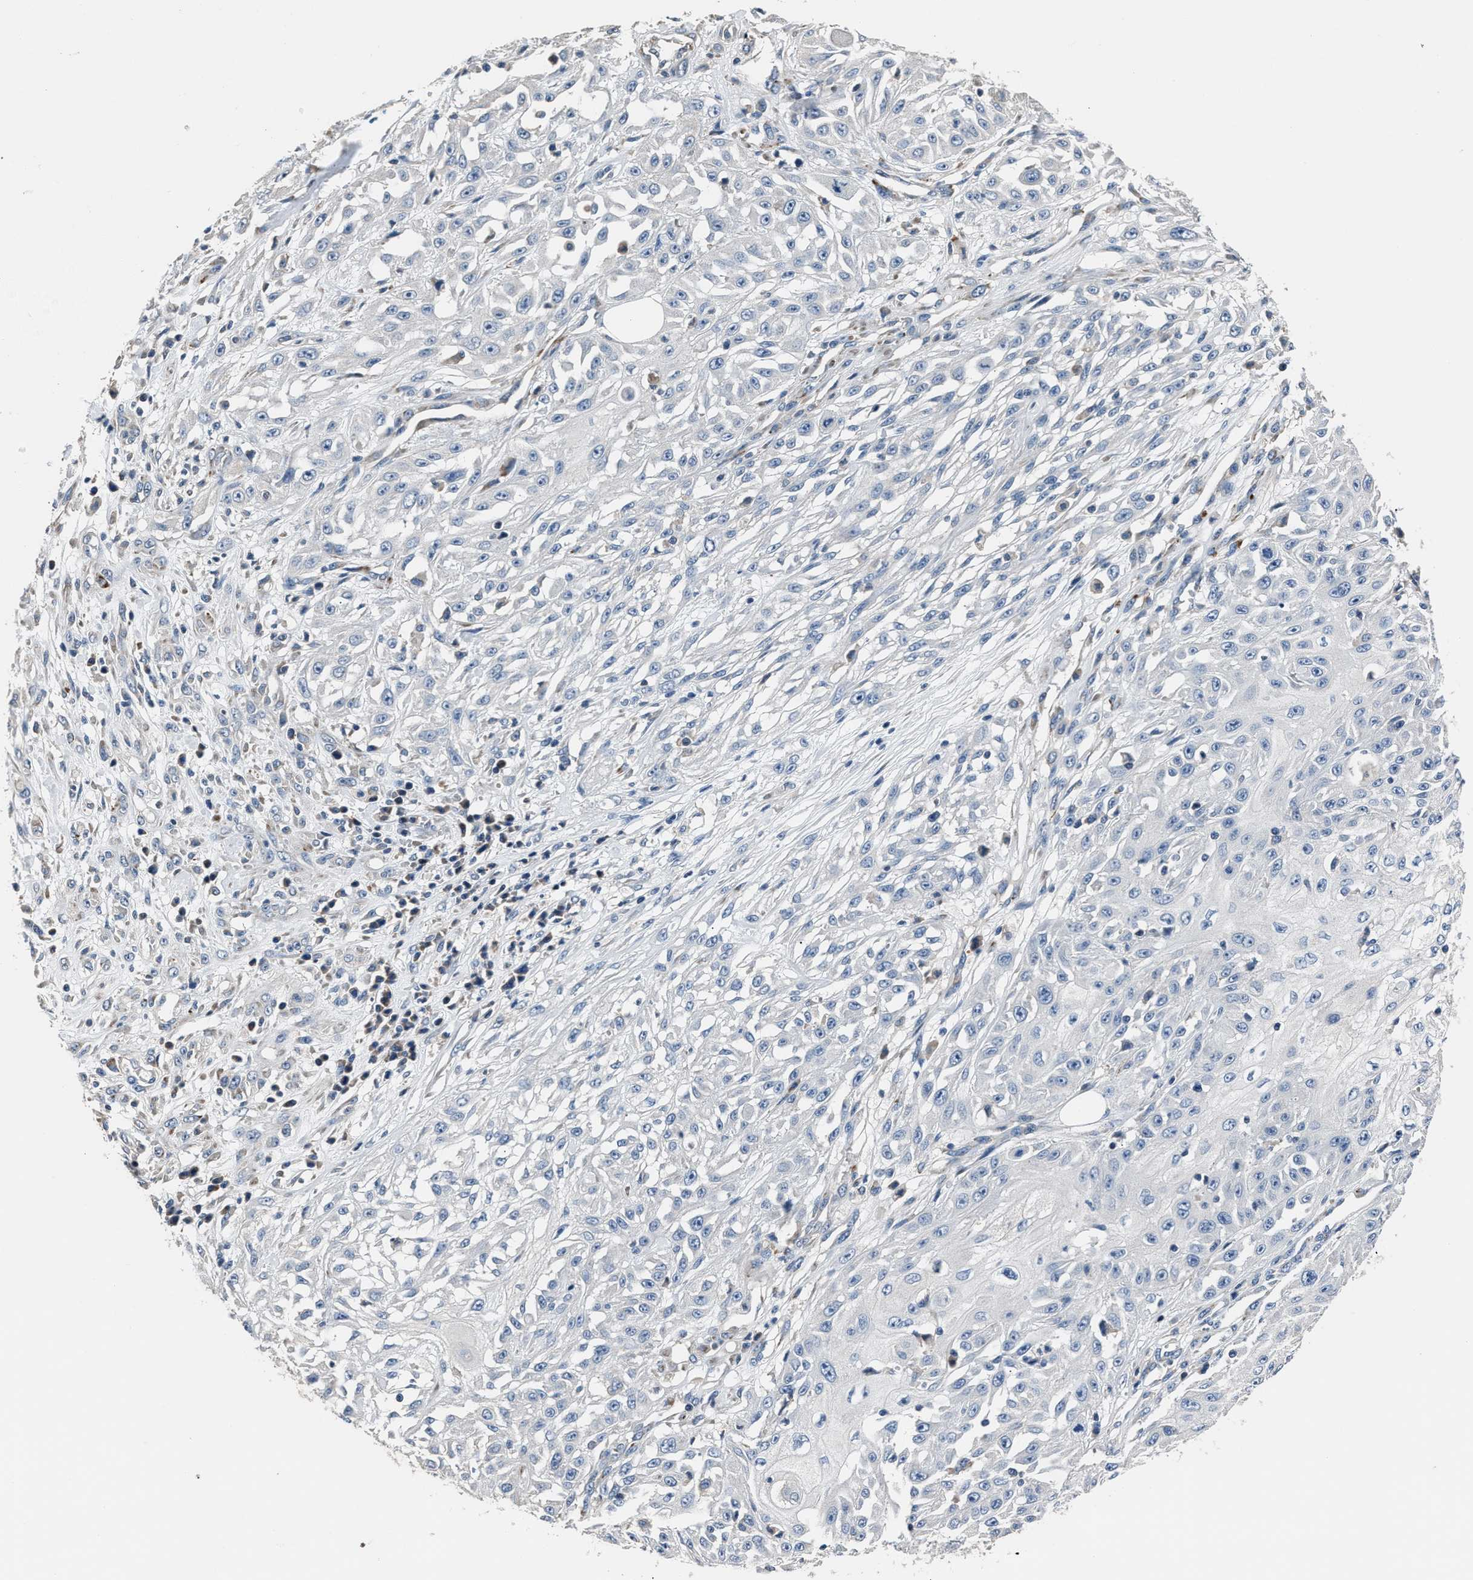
{"staining": {"intensity": "negative", "quantity": "none", "location": "none"}, "tissue": "skin cancer", "cell_type": "Tumor cells", "image_type": "cancer", "snomed": [{"axis": "morphology", "description": "Squamous cell carcinoma, NOS"}, {"axis": "morphology", "description": "Squamous cell carcinoma, metastatic, NOS"}, {"axis": "topography", "description": "Skin"}, {"axis": "topography", "description": "Lymph node"}], "caption": "A histopathology image of skin cancer stained for a protein reveals no brown staining in tumor cells.", "gene": "DNAJC24", "patient": {"sex": "male", "age": 75}}